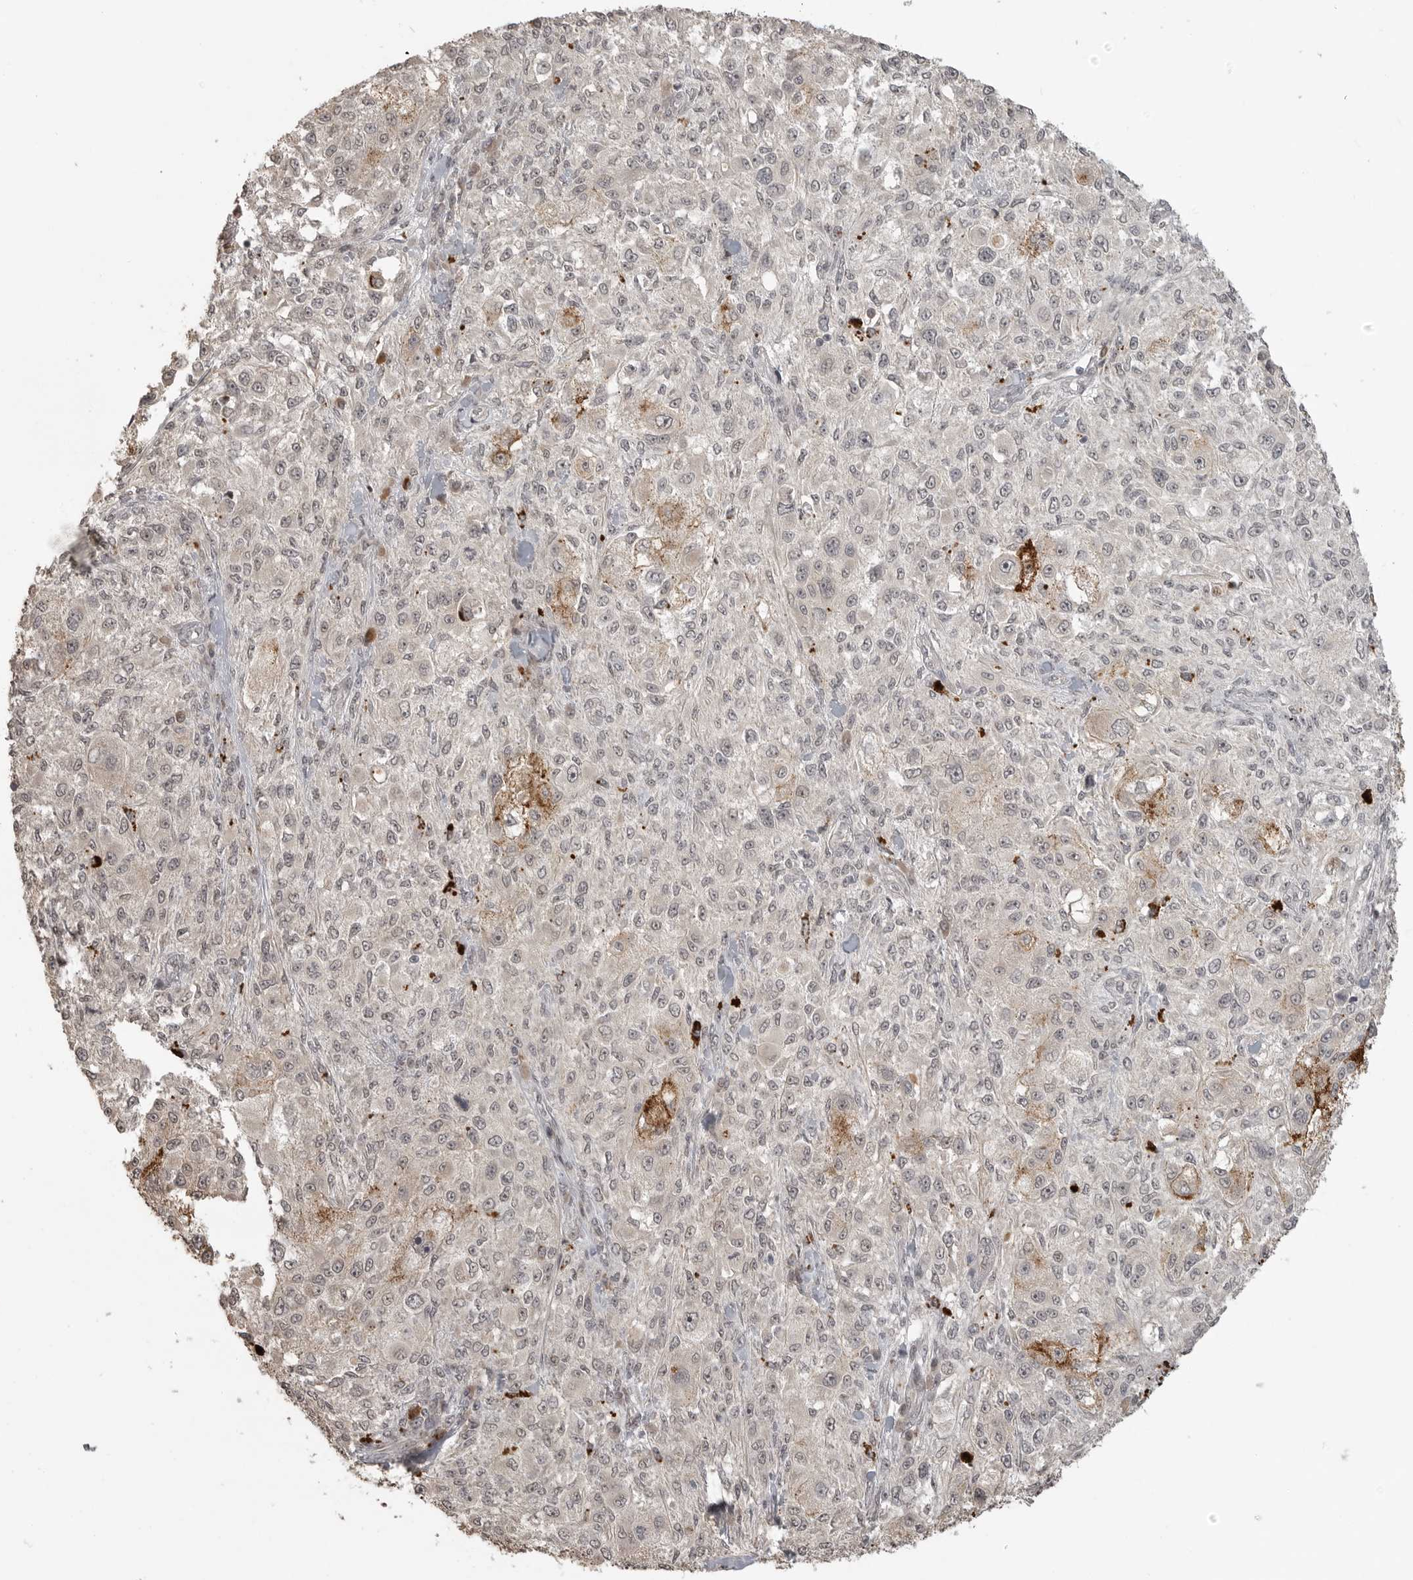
{"staining": {"intensity": "negative", "quantity": "none", "location": "none"}, "tissue": "melanoma", "cell_type": "Tumor cells", "image_type": "cancer", "snomed": [{"axis": "morphology", "description": "Necrosis, NOS"}, {"axis": "morphology", "description": "Malignant melanoma, NOS"}, {"axis": "topography", "description": "Skin"}], "caption": "The histopathology image demonstrates no significant expression in tumor cells of malignant melanoma.", "gene": "SMG8", "patient": {"sex": "female", "age": 87}}